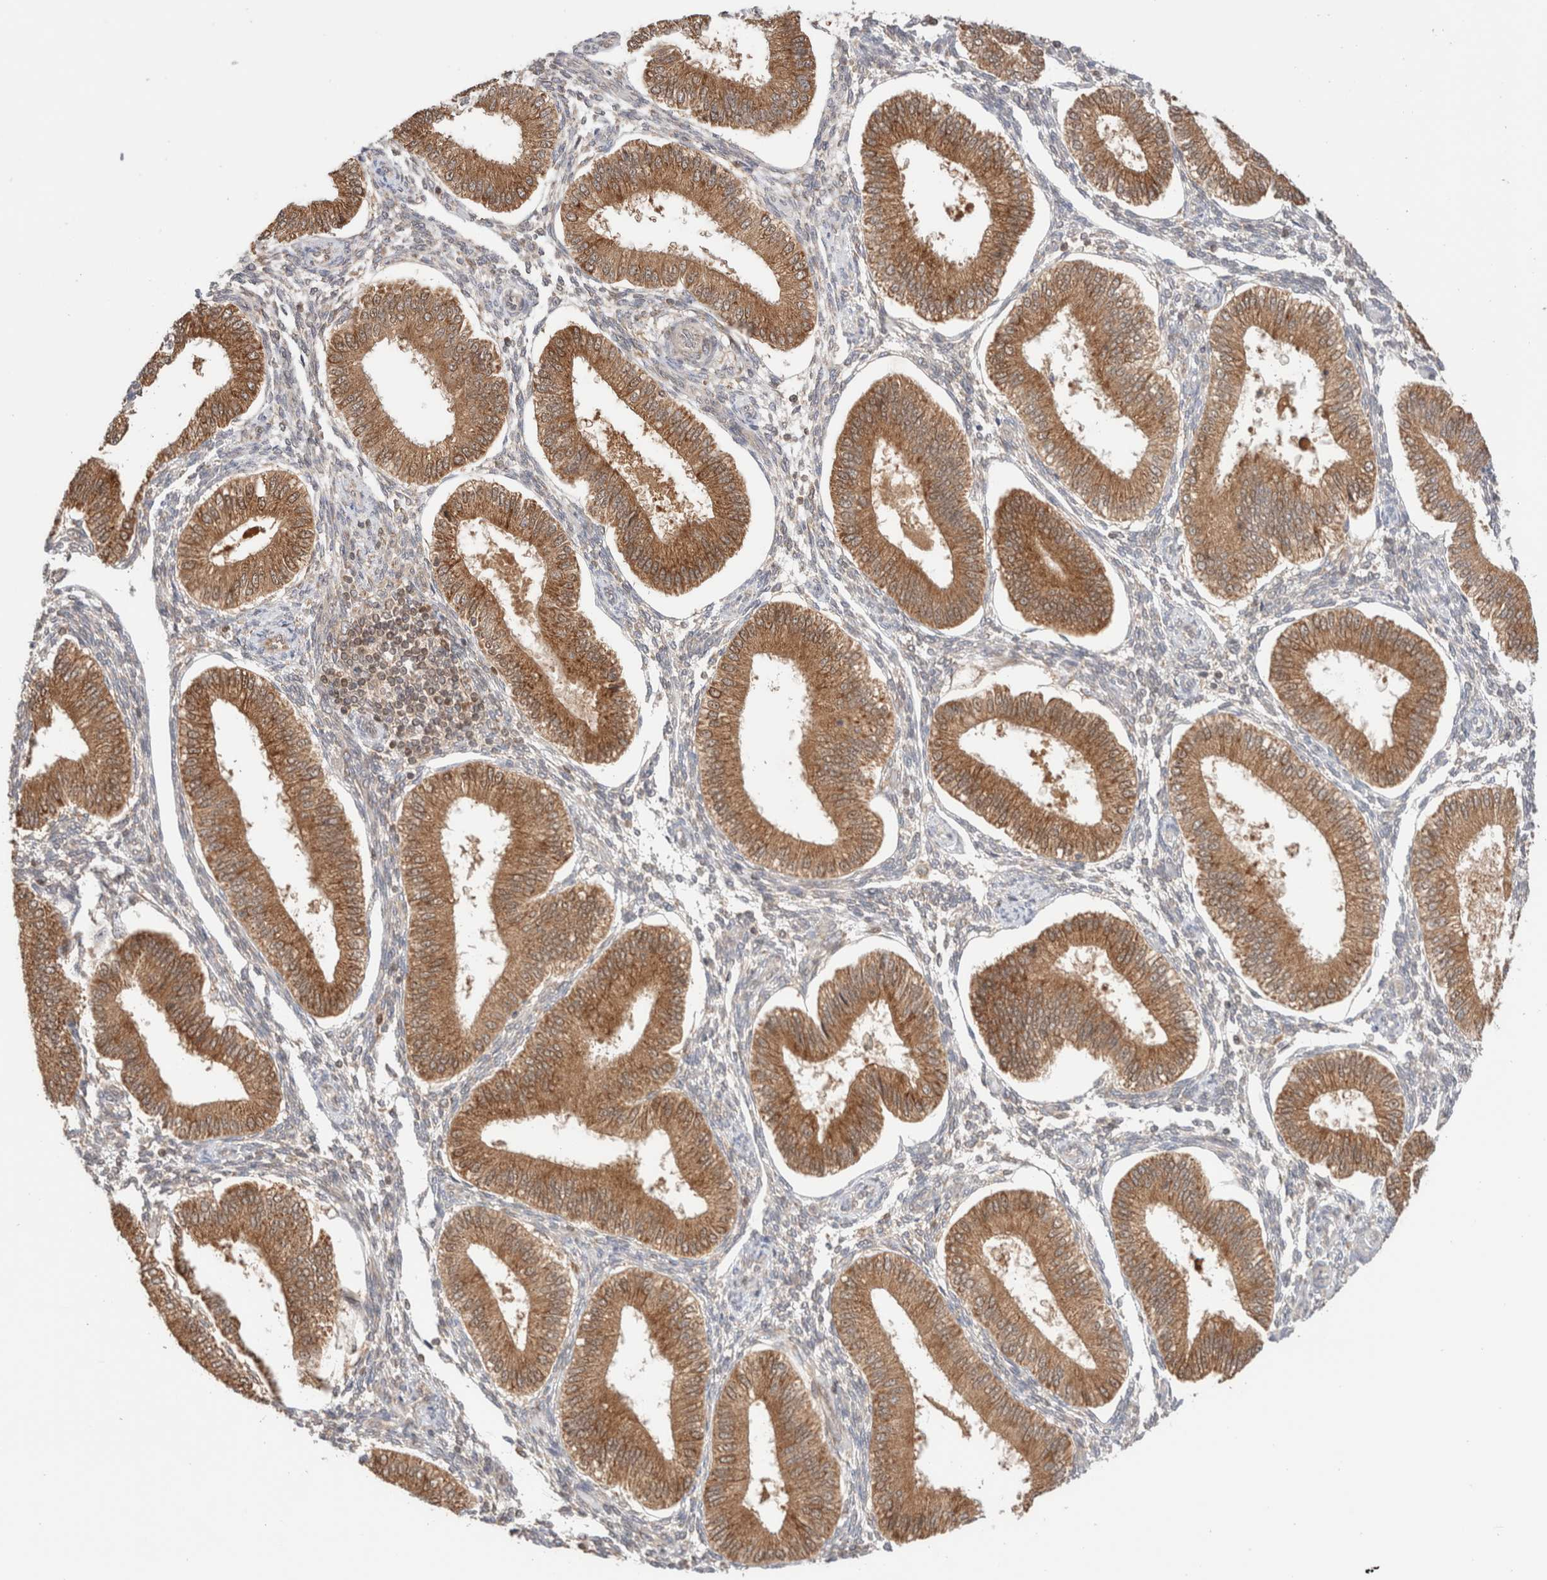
{"staining": {"intensity": "moderate", "quantity": "<25%", "location": "cytoplasmic/membranous"}, "tissue": "endometrium", "cell_type": "Cells in endometrial stroma", "image_type": "normal", "snomed": [{"axis": "morphology", "description": "Normal tissue, NOS"}, {"axis": "topography", "description": "Endometrium"}], "caption": "Moderate cytoplasmic/membranous expression for a protein is appreciated in approximately <25% of cells in endometrial stroma of unremarkable endometrium using immunohistochemistry (IHC).", "gene": "XKR4", "patient": {"sex": "female", "age": 39}}